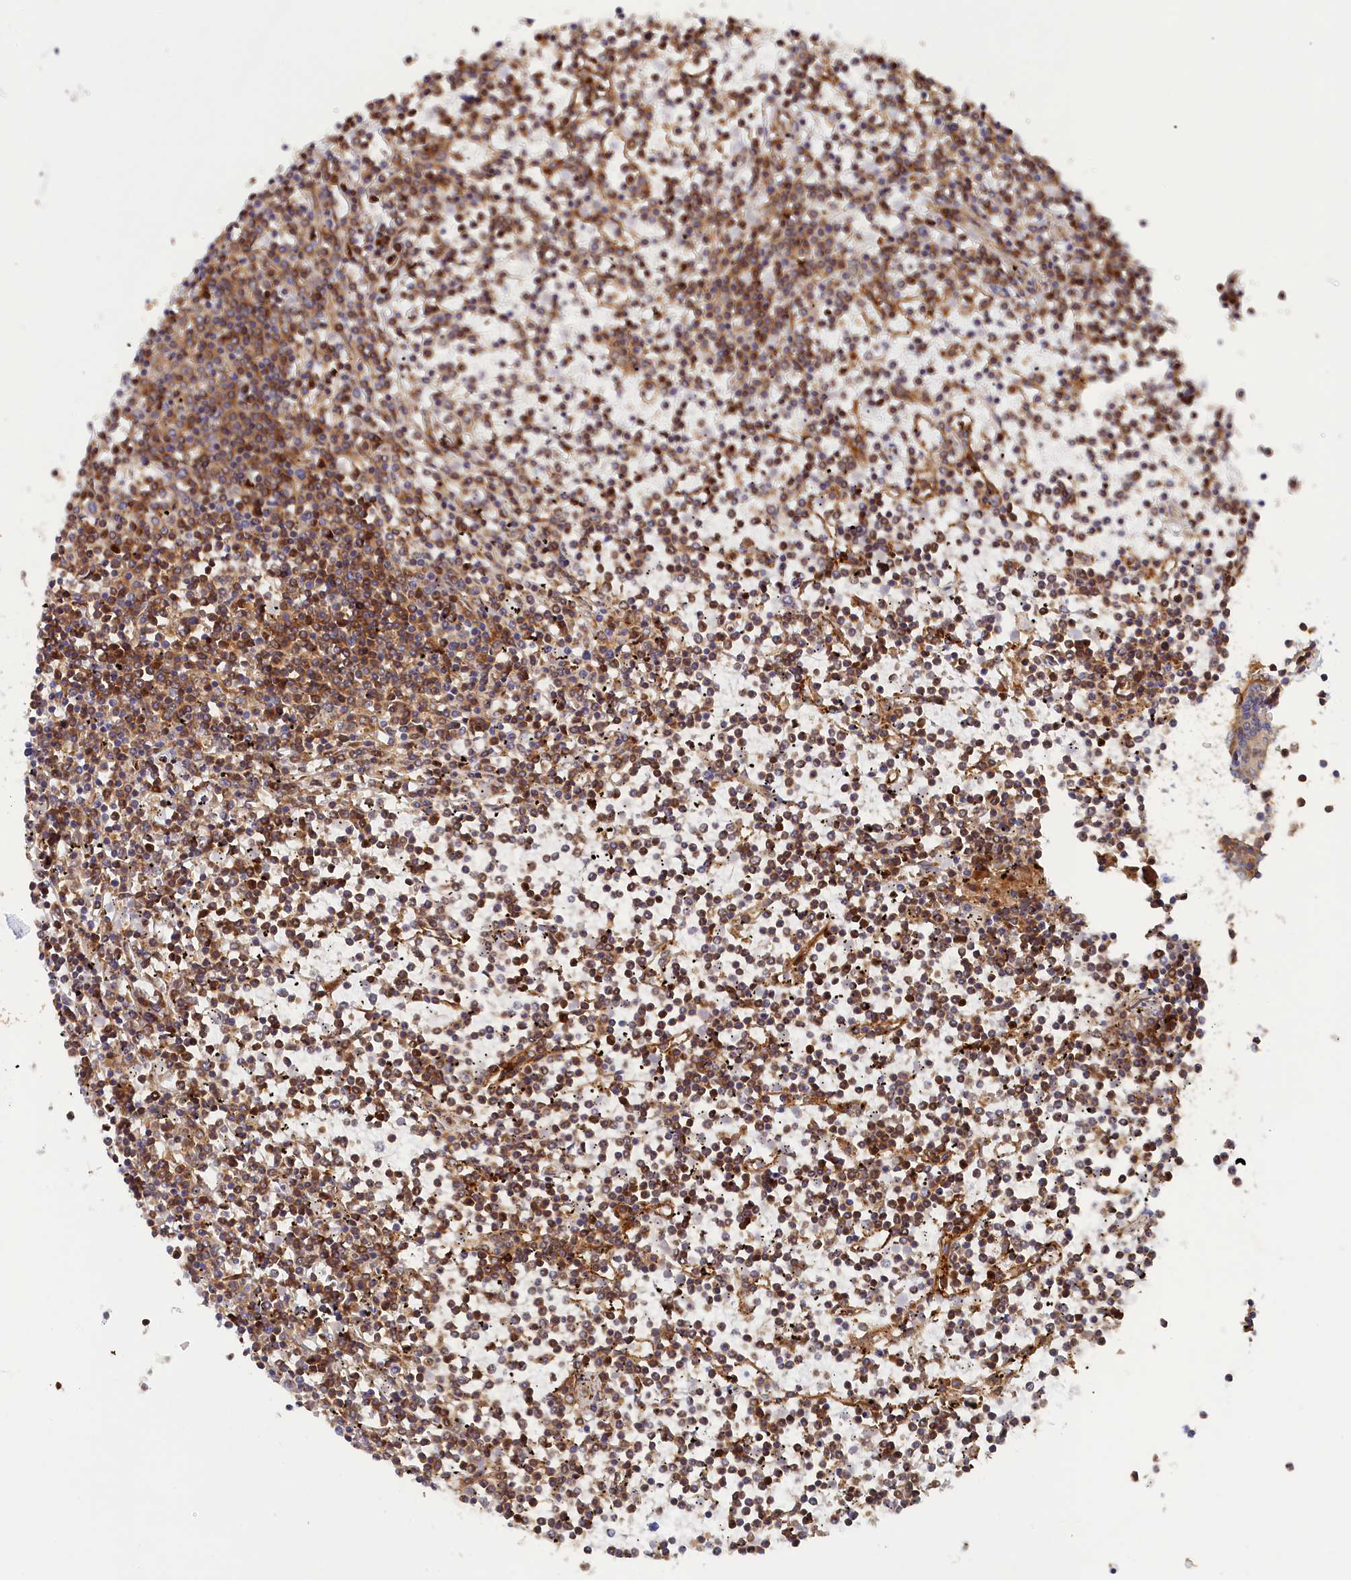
{"staining": {"intensity": "moderate", "quantity": ">75%", "location": "cytoplasmic/membranous"}, "tissue": "lymphoma", "cell_type": "Tumor cells", "image_type": "cancer", "snomed": [{"axis": "morphology", "description": "Malignant lymphoma, non-Hodgkin's type, Low grade"}, {"axis": "topography", "description": "Spleen"}], "caption": "Immunohistochemistry of malignant lymphoma, non-Hodgkin's type (low-grade) reveals medium levels of moderate cytoplasmic/membranous positivity in approximately >75% of tumor cells. (DAB IHC with brightfield microscopy, high magnification).", "gene": "TMEM196", "patient": {"sex": "female", "age": 19}}